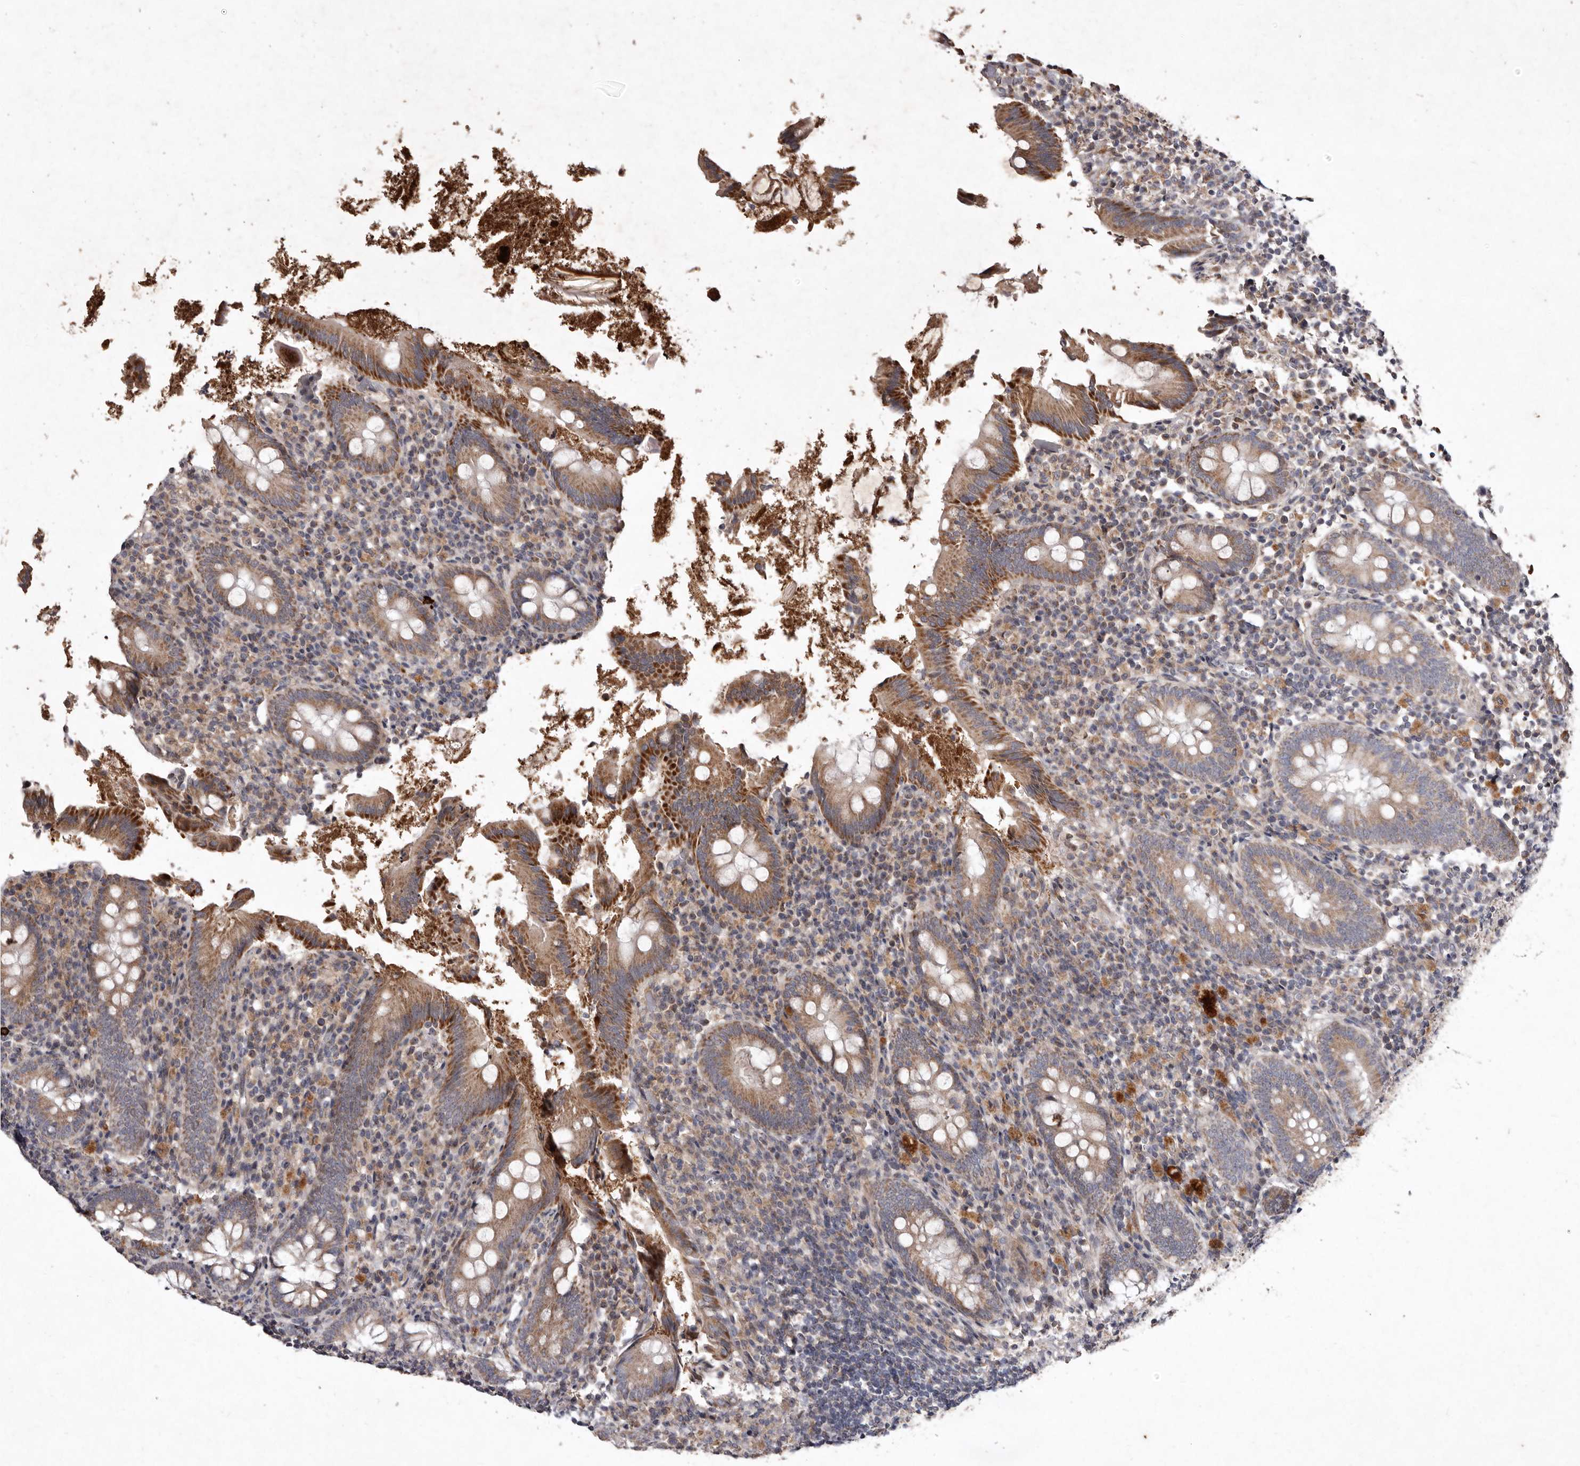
{"staining": {"intensity": "moderate", "quantity": ">75%", "location": "cytoplasmic/membranous"}, "tissue": "appendix", "cell_type": "Glandular cells", "image_type": "normal", "snomed": [{"axis": "morphology", "description": "Normal tissue, NOS"}, {"axis": "topography", "description": "Appendix"}], "caption": "Immunohistochemistry (DAB (3,3'-diaminobenzidine)) staining of normal human appendix displays moderate cytoplasmic/membranous protein staining in approximately >75% of glandular cells.", "gene": "FLAD1", "patient": {"sex": "female", "age": 17}}